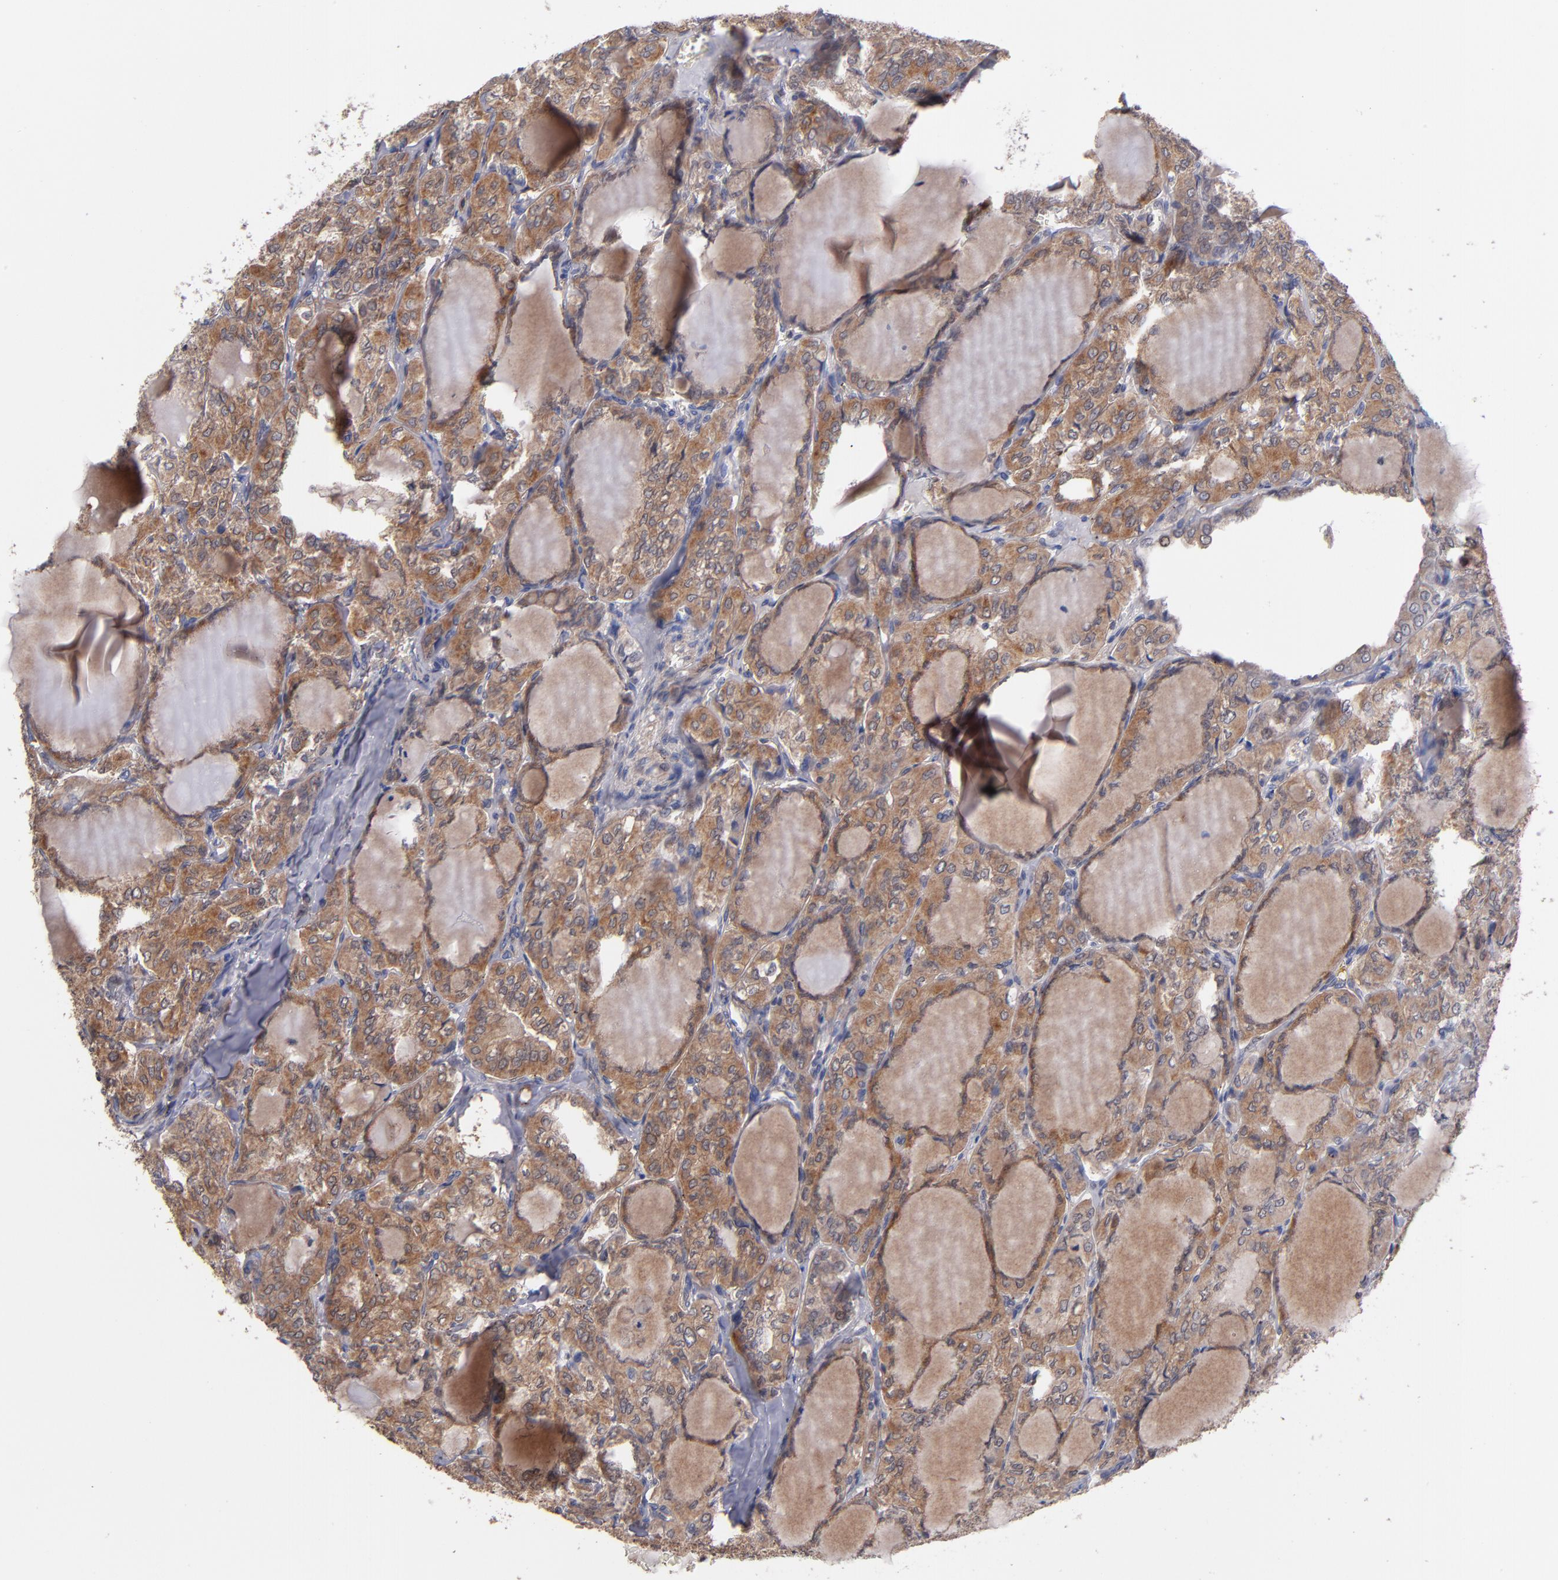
{"staining": {"intensity": "moderate", "quantity": ">75%", "location": "cytoplasmic/membranous"}, "tissue": "thyroid cancer", "cell_type": "Tumor cells", "image_type": "cancer", "snomed": [{"axis": "morphology", "description": "Papillary adenocarcinoma, NOS"}, {"axis": "topography", "description": "Thyroid gland"}], "caption": "Immunohistochemical staining of thyroid cancer (papillary adenocarcinoma) exhibits moderate cytoplasmic/membranous protein expression in about >75% of tumor cells.", "gene": "GMFG", "patient": {"sex": "male", "age": 20}}